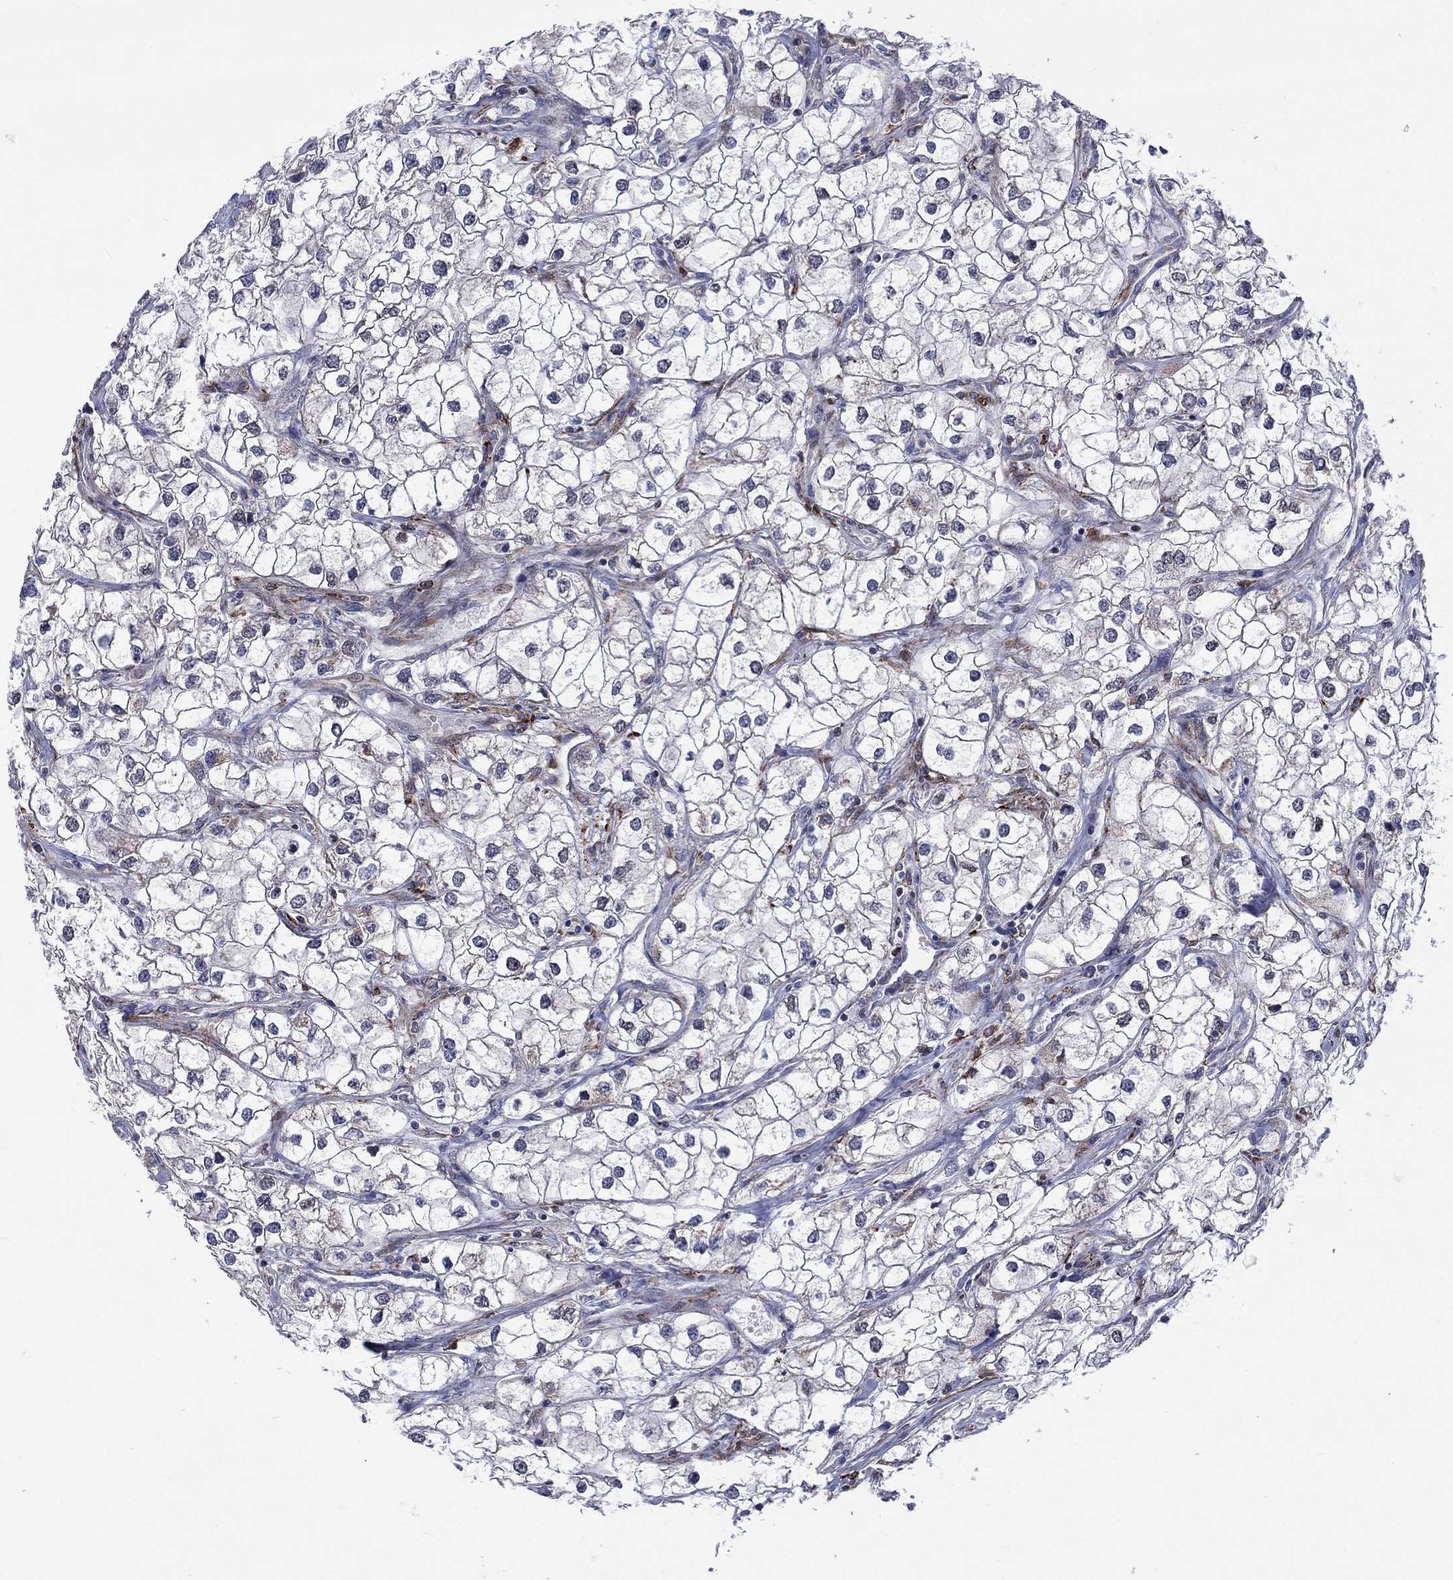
{"staining": {"intensity": "negative", "quantity": "none", "location": "none"}, "tissue": "renal cancer", "cell_type": "Tumor cells", "image_type": "cancer", "snomed": [{"axis": "morphology", "description": "Adenocarcinoma, NOS"}, {"axis": "topography", "description": "Kidney"}], "caption": "Immunohistochemical staining of renal cancer (adenocarcinoma) demonstrates no significant expression in tumor cells.", "gene": "SLC35F2", "patient": {"sex": "male", "age": 59}}